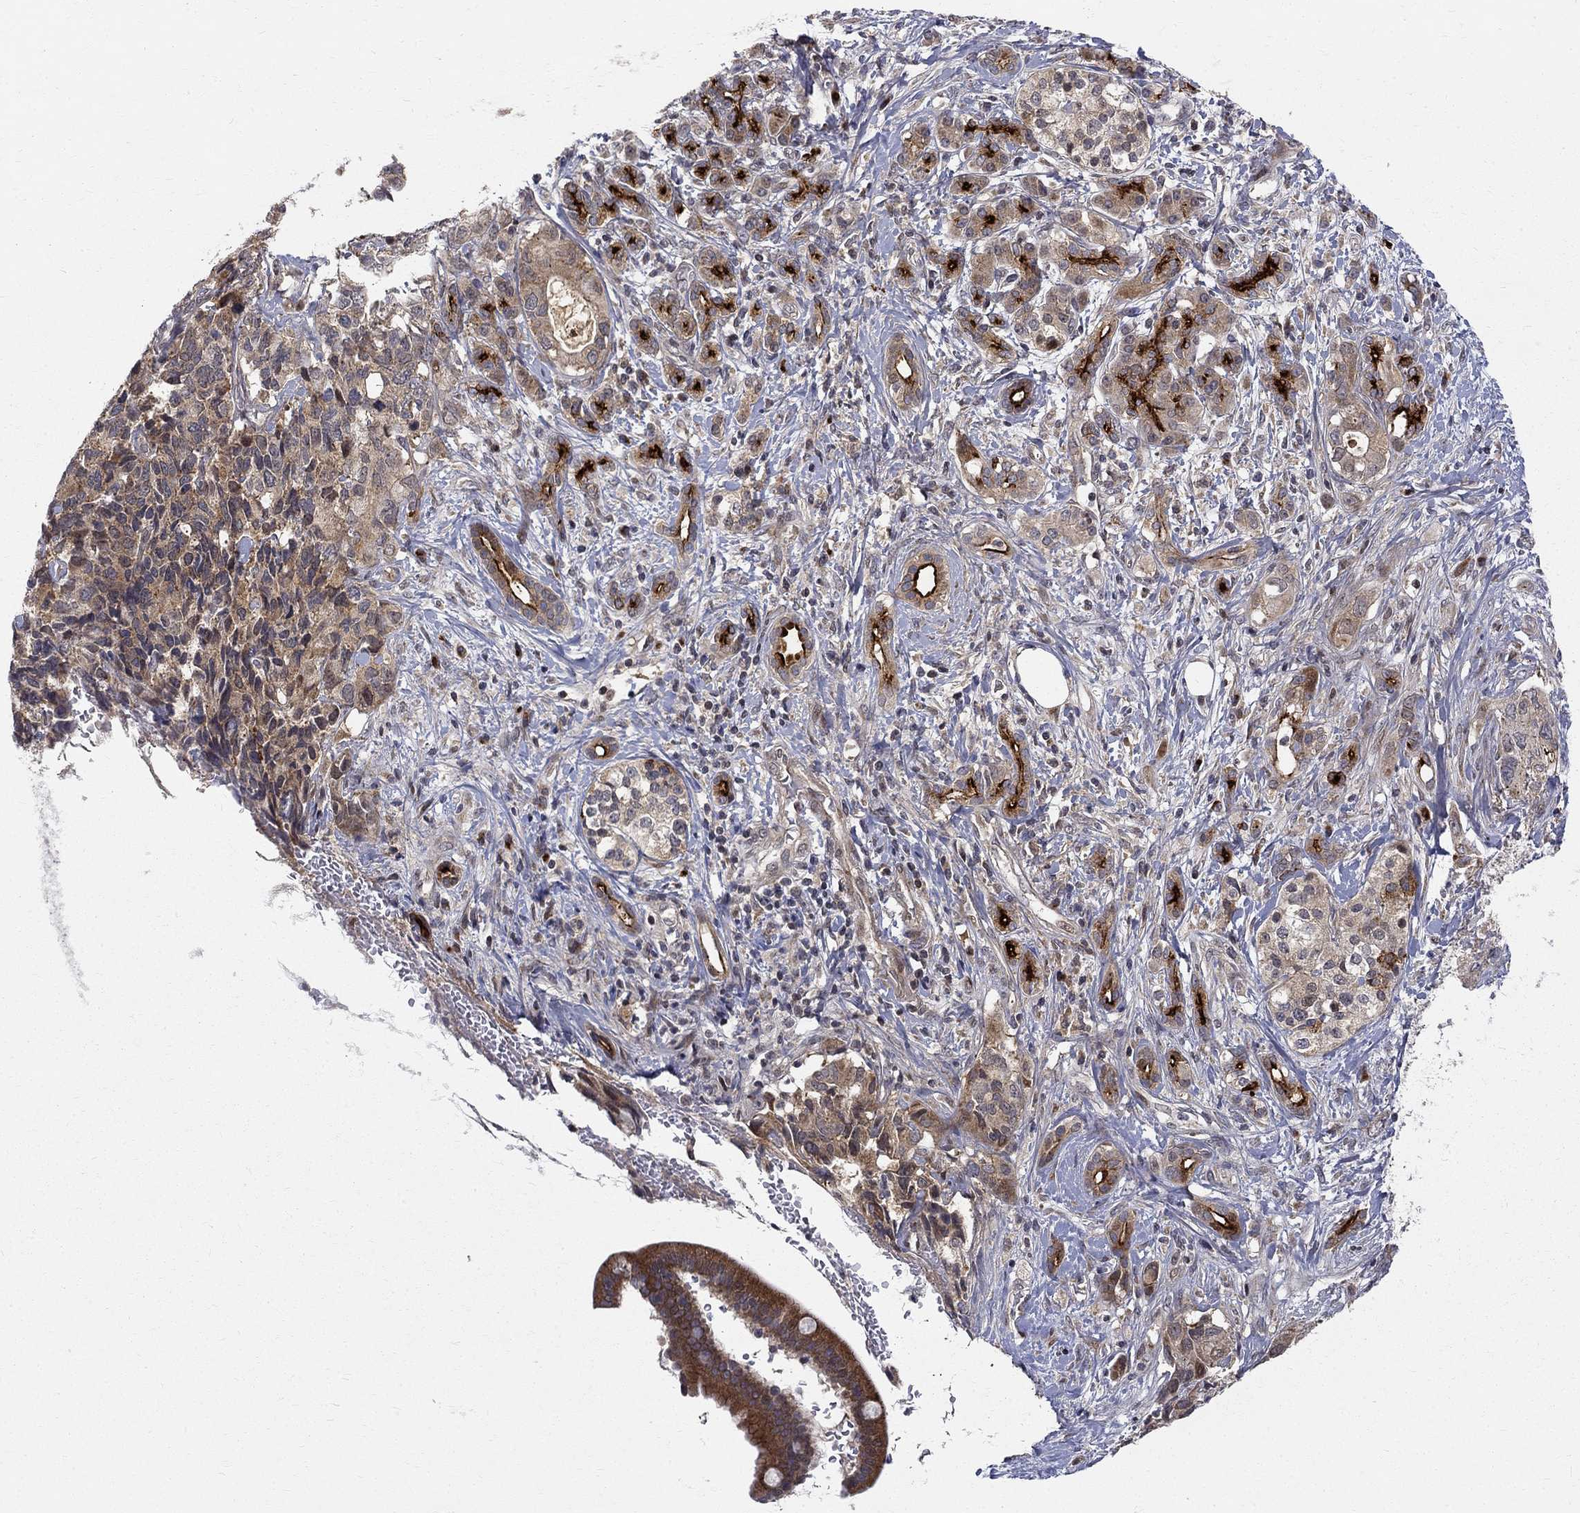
{"staining": {"intensity": "strong", "quantity": "25%-75%", "location": "cytoplasmic/membranous"}, "tissue": "pancreatic cancer", "cell_type": "Tumor cells", "image_type": "cancer", "snomed": [{"axis": "morphology", "description": "Adenocarcinoma, NOS"}, {"axis": "topography", "description": "Pancreas"}], "caption": "A brown stain labels strong cytoplasmic/membranous positivity of a protein in human pancreatic adenocarcinoma tumor cells.", "gene": "WDR19", "patient": {"sex": "female", "age": 56}}